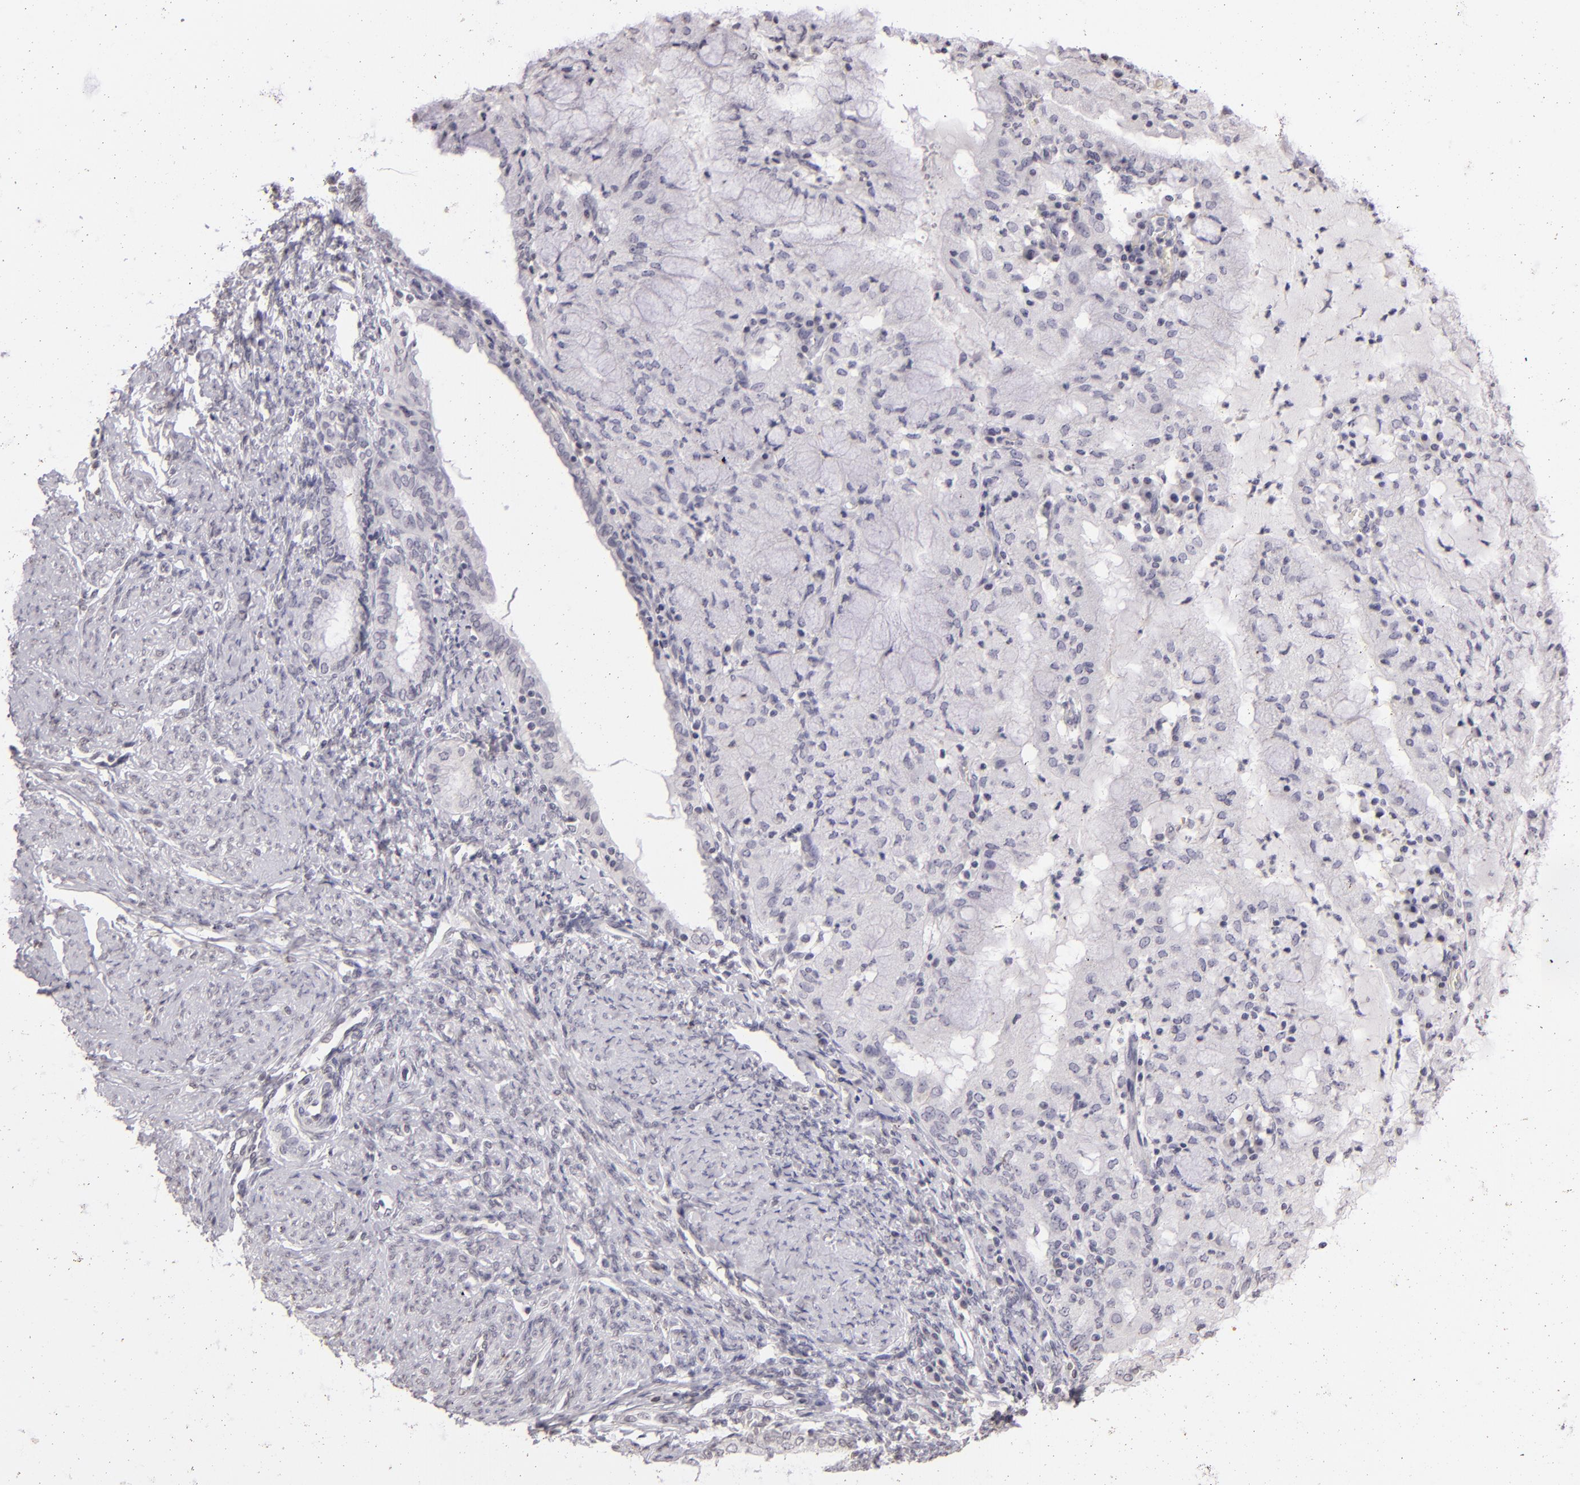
{"staining": {"intensity": "negative", "quantity": "none", "location": "none"}, "tissue": "endometrial cancer", "cell_type": "Tumor cells", "image_type": "cancer", "snomed": [{"axis": "morphology", "description": "Adenocarcinoma, NOS"}, {"axis": "topography", "description": "Endometrium"}], "caption": "IHC image of neoplastic tissue: human endometrial cancer stained with DAB exhibits no significant protein staining in tumor cells.", "gene": "CD40", "patient": {"sex": "female", "age": 63}}